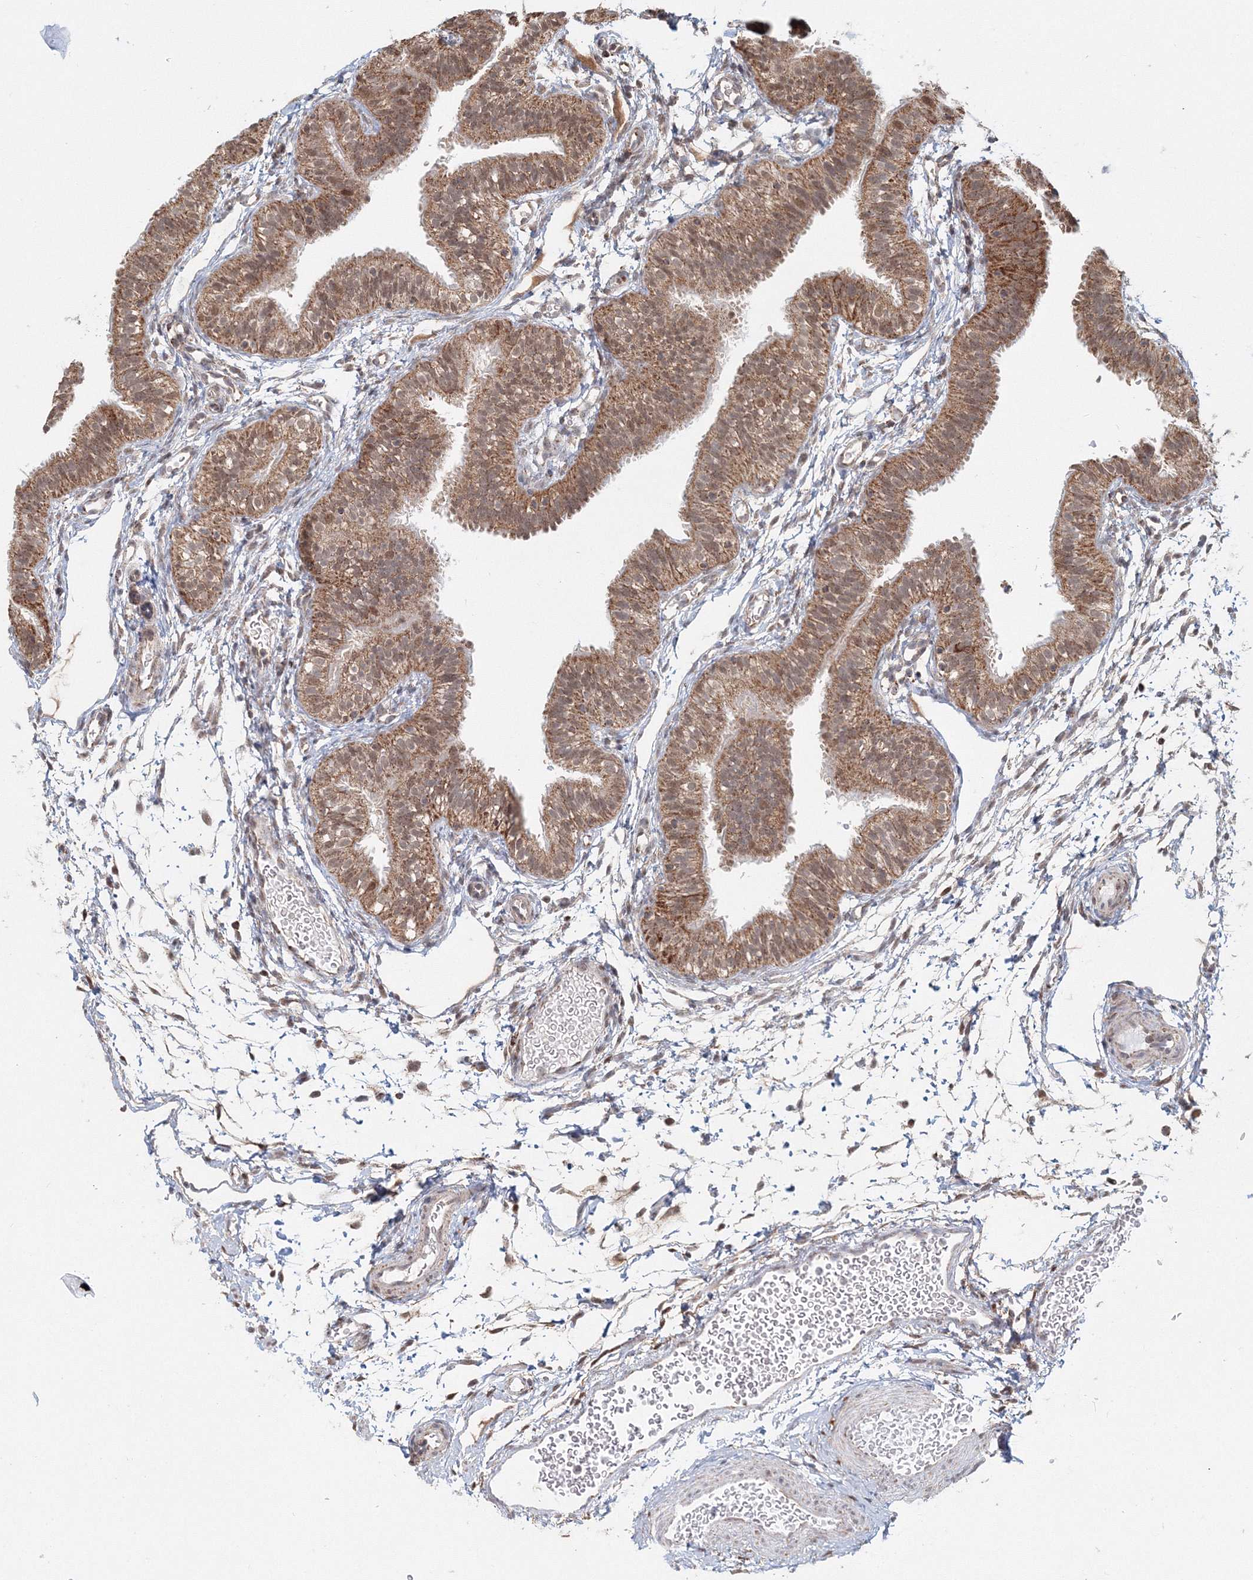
{"staining": {"intensity": "moderate", "quantity": ">75%", "location": "cytoplasmic/membranous,nuclear"}, "tissue": "fallopian tube", "cell_type": "Glandular cells", "image_type": "normal", "snomed": [{"axis": "morphology", "description": "Normal tissue, NOS"}, {"axis": "topography", "description": "Fallopian tube"}], "caption": "Protein staining exhibits moderate cytoplasmic/membranous,nuclear staining in about >75% of glandular cells in benign fallopian tube. (DAB IHC with brightfield microscopy, high magnification).", "gene": "PSMD6", "patient": {"sex": "female", "age": 35}}